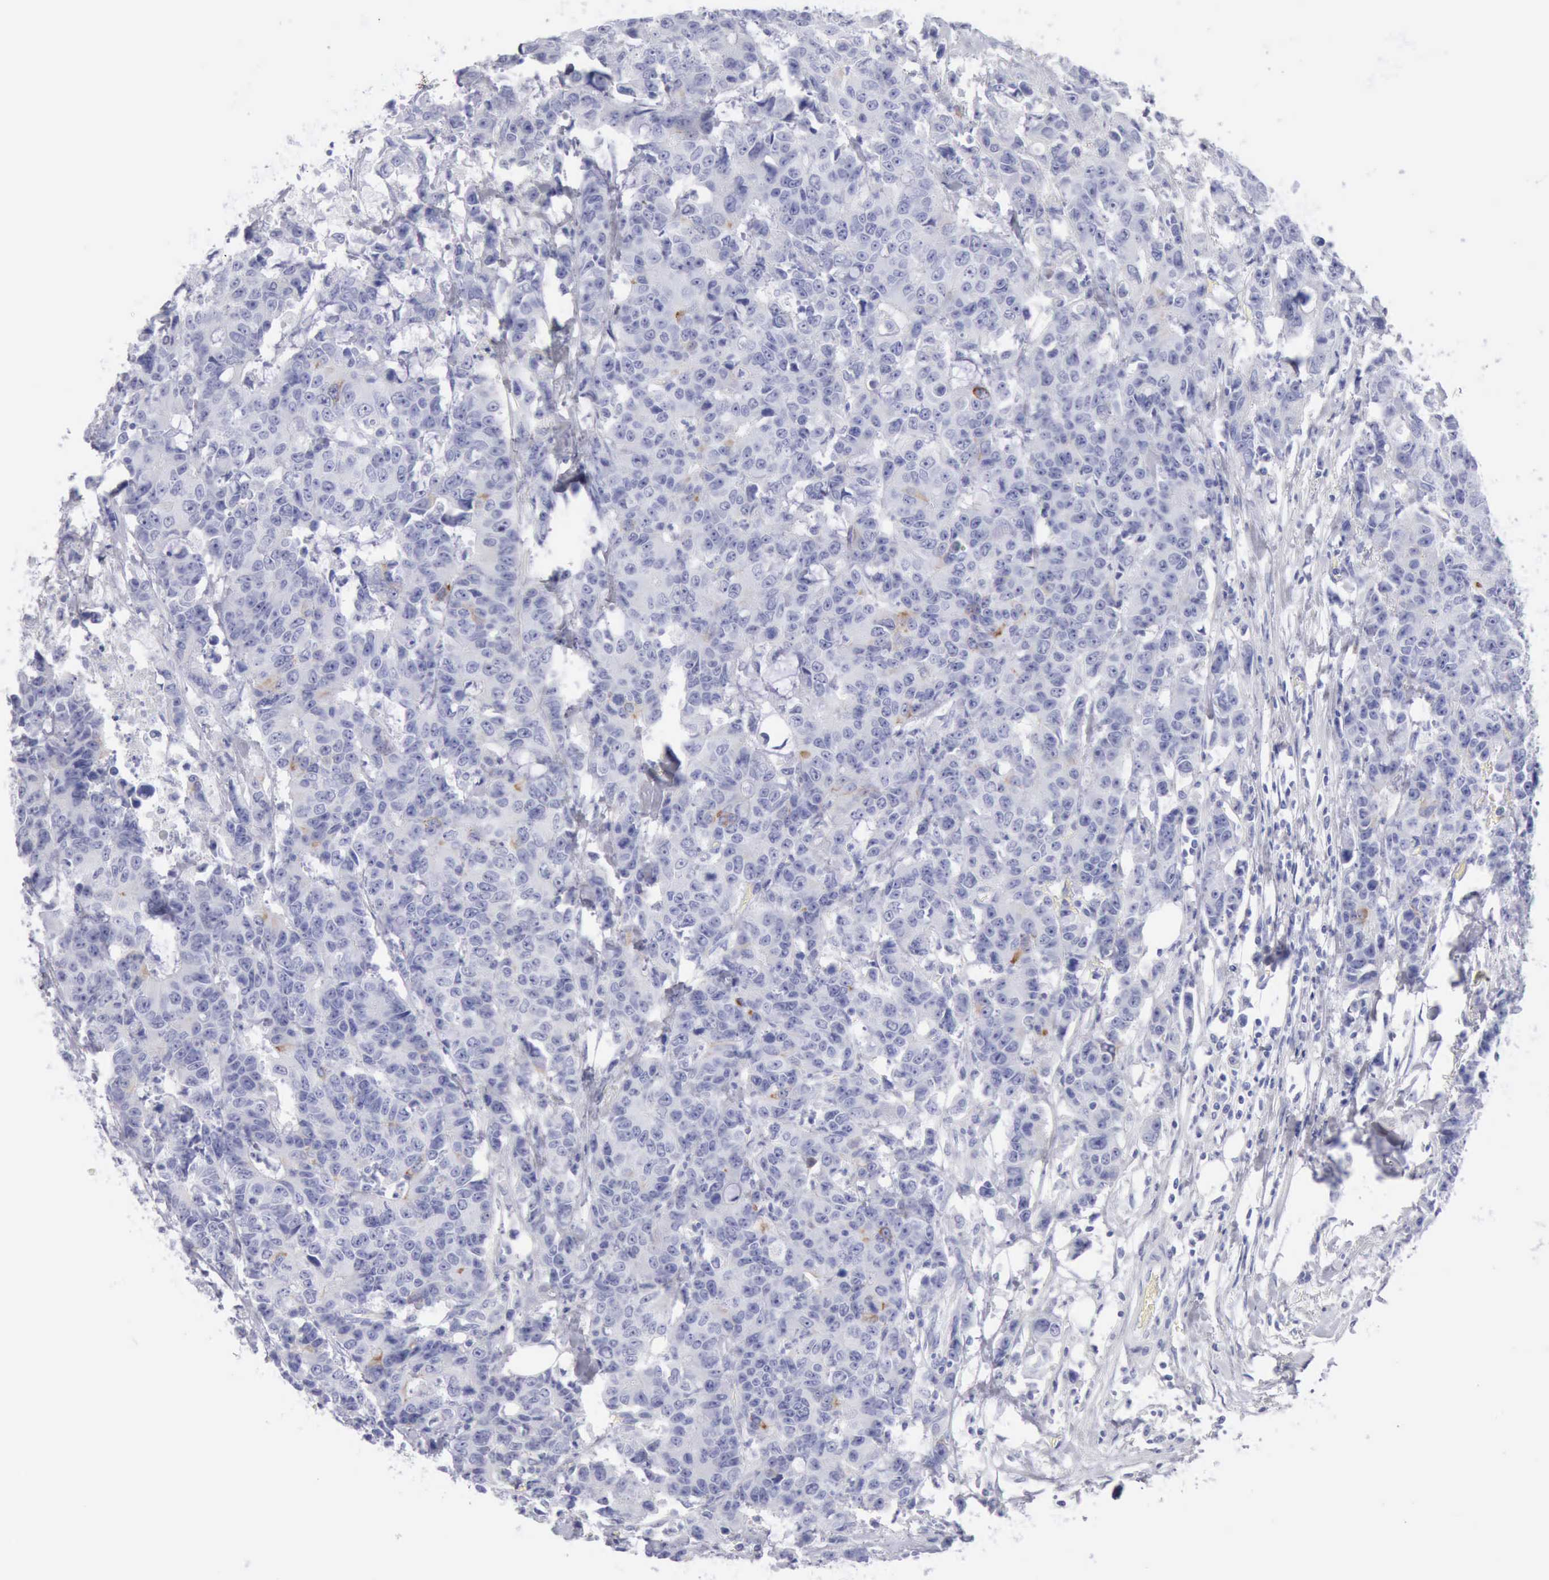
{"staining": {"intensity": "negative", "quantity": "none", "location": "none"}, "tissue": "colorectal cancer", "cell_type": "Tumor cells", "image_type": "cancer", "snomed": [{"axis": "morphology", "description": "Adenocarcinoma, NOS"}, {"axis": "topography", "description": "Colon"}], "caption": "Colorectal adenocarcinoma was stained to show a protein in brown. There is no significant expression in tumor cells.", "gene": "KRT5", "patient": {"sex": "female", "age": 86}}